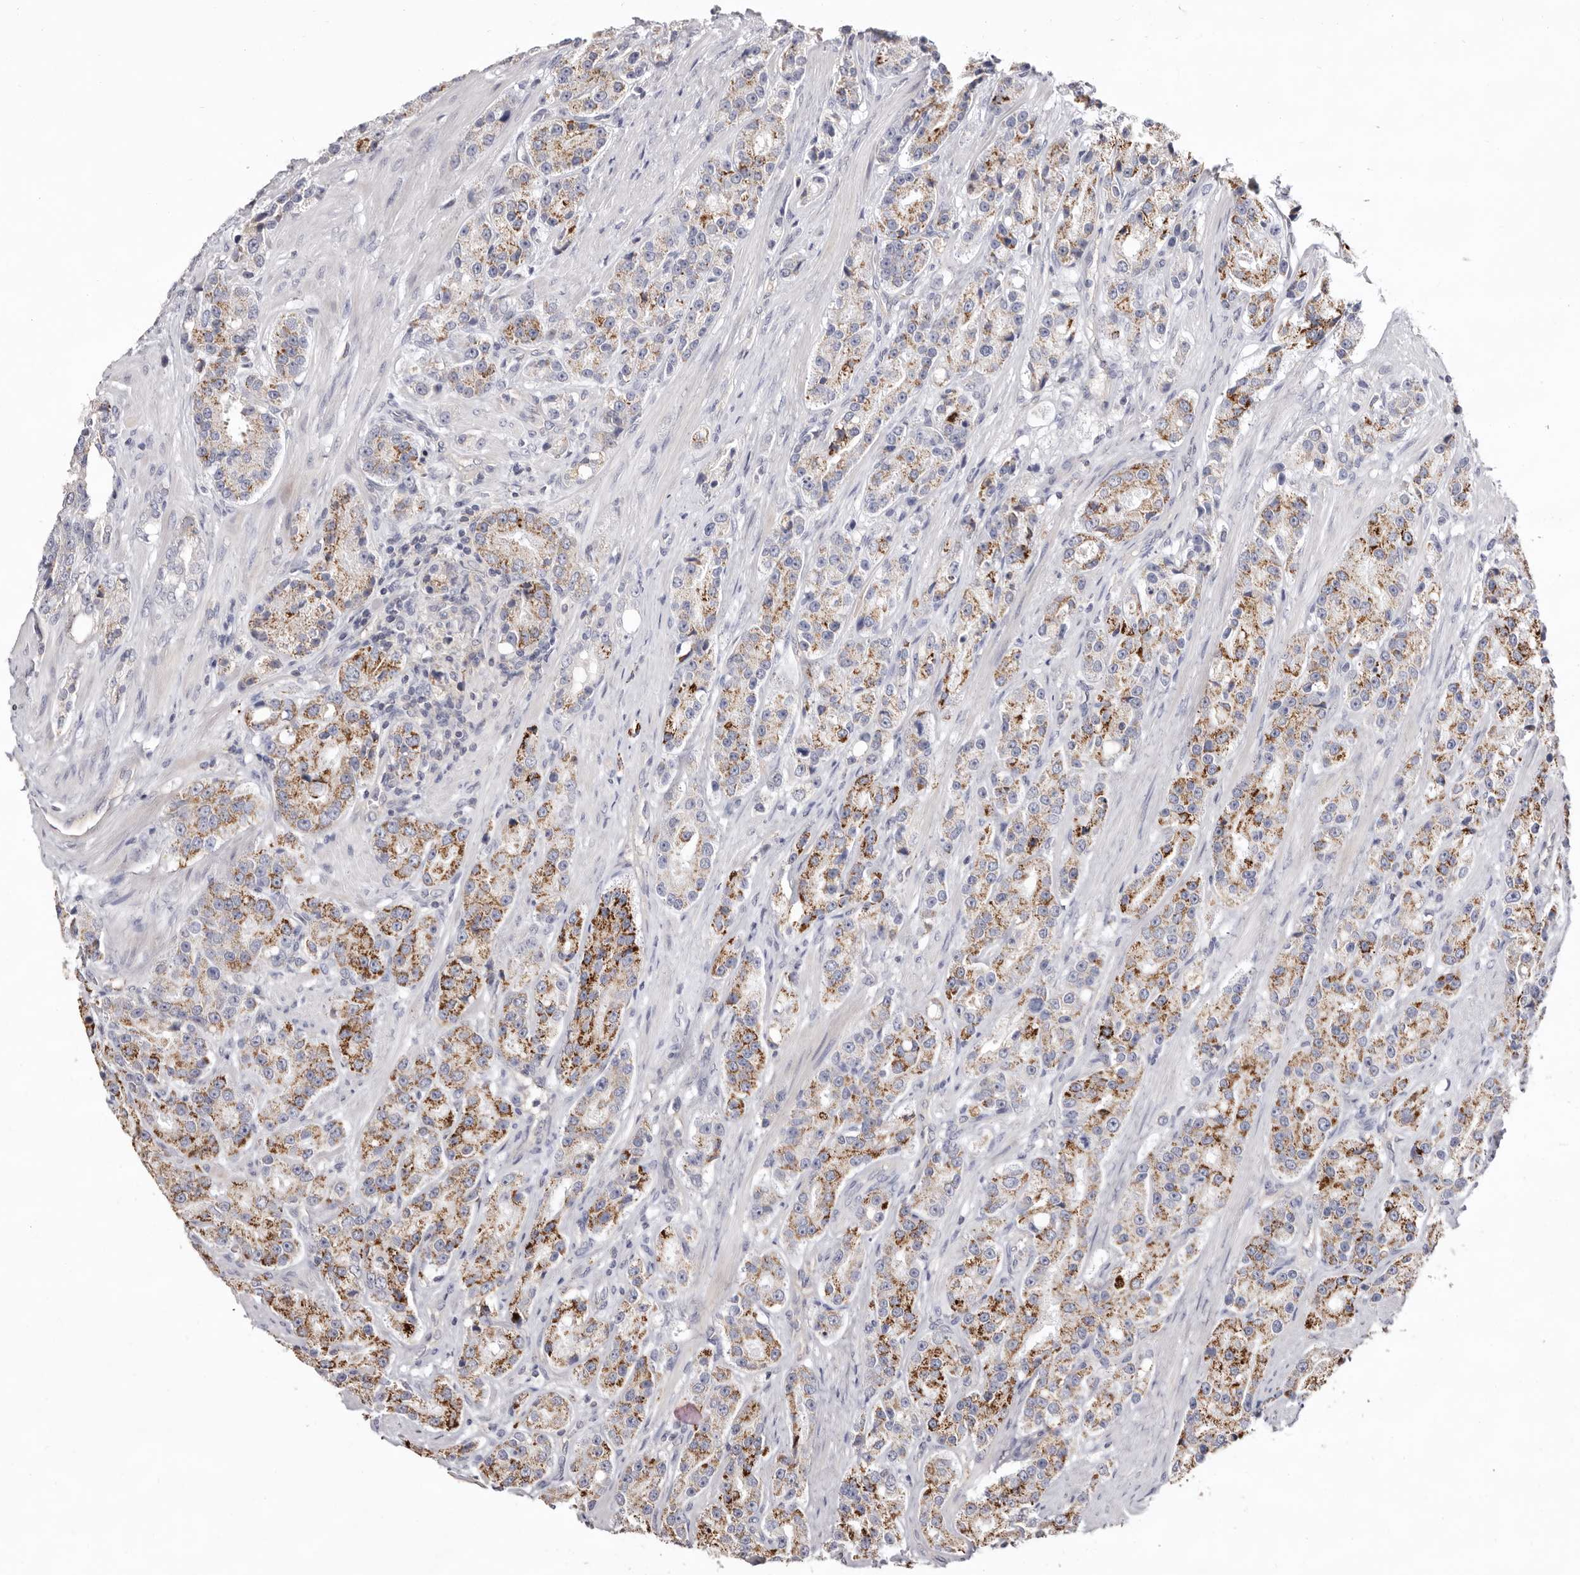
{"staining": {"intensity": "strong", "quantity": ">75%", "location": "cytoplasmic/membranous"}, "tissue": "prostate cancer", "cell_type": "Tumor cells", "image_type": "cancer", "snomed": [{"axis": "morphology", "description": "Adenocarcinoma, High grade"}, {"axis": "topography", "description": "Prostate"}], "caption": "This histopathology image displays immunohistochemistry staining of prostate cancer (high-grade adenocarcinoma), with high strong cytoplasmic/membranous expression in approximately >75% of tumor cells.", "gene": "MMACHC", "patient": {"sex": "male", "age": 60}}